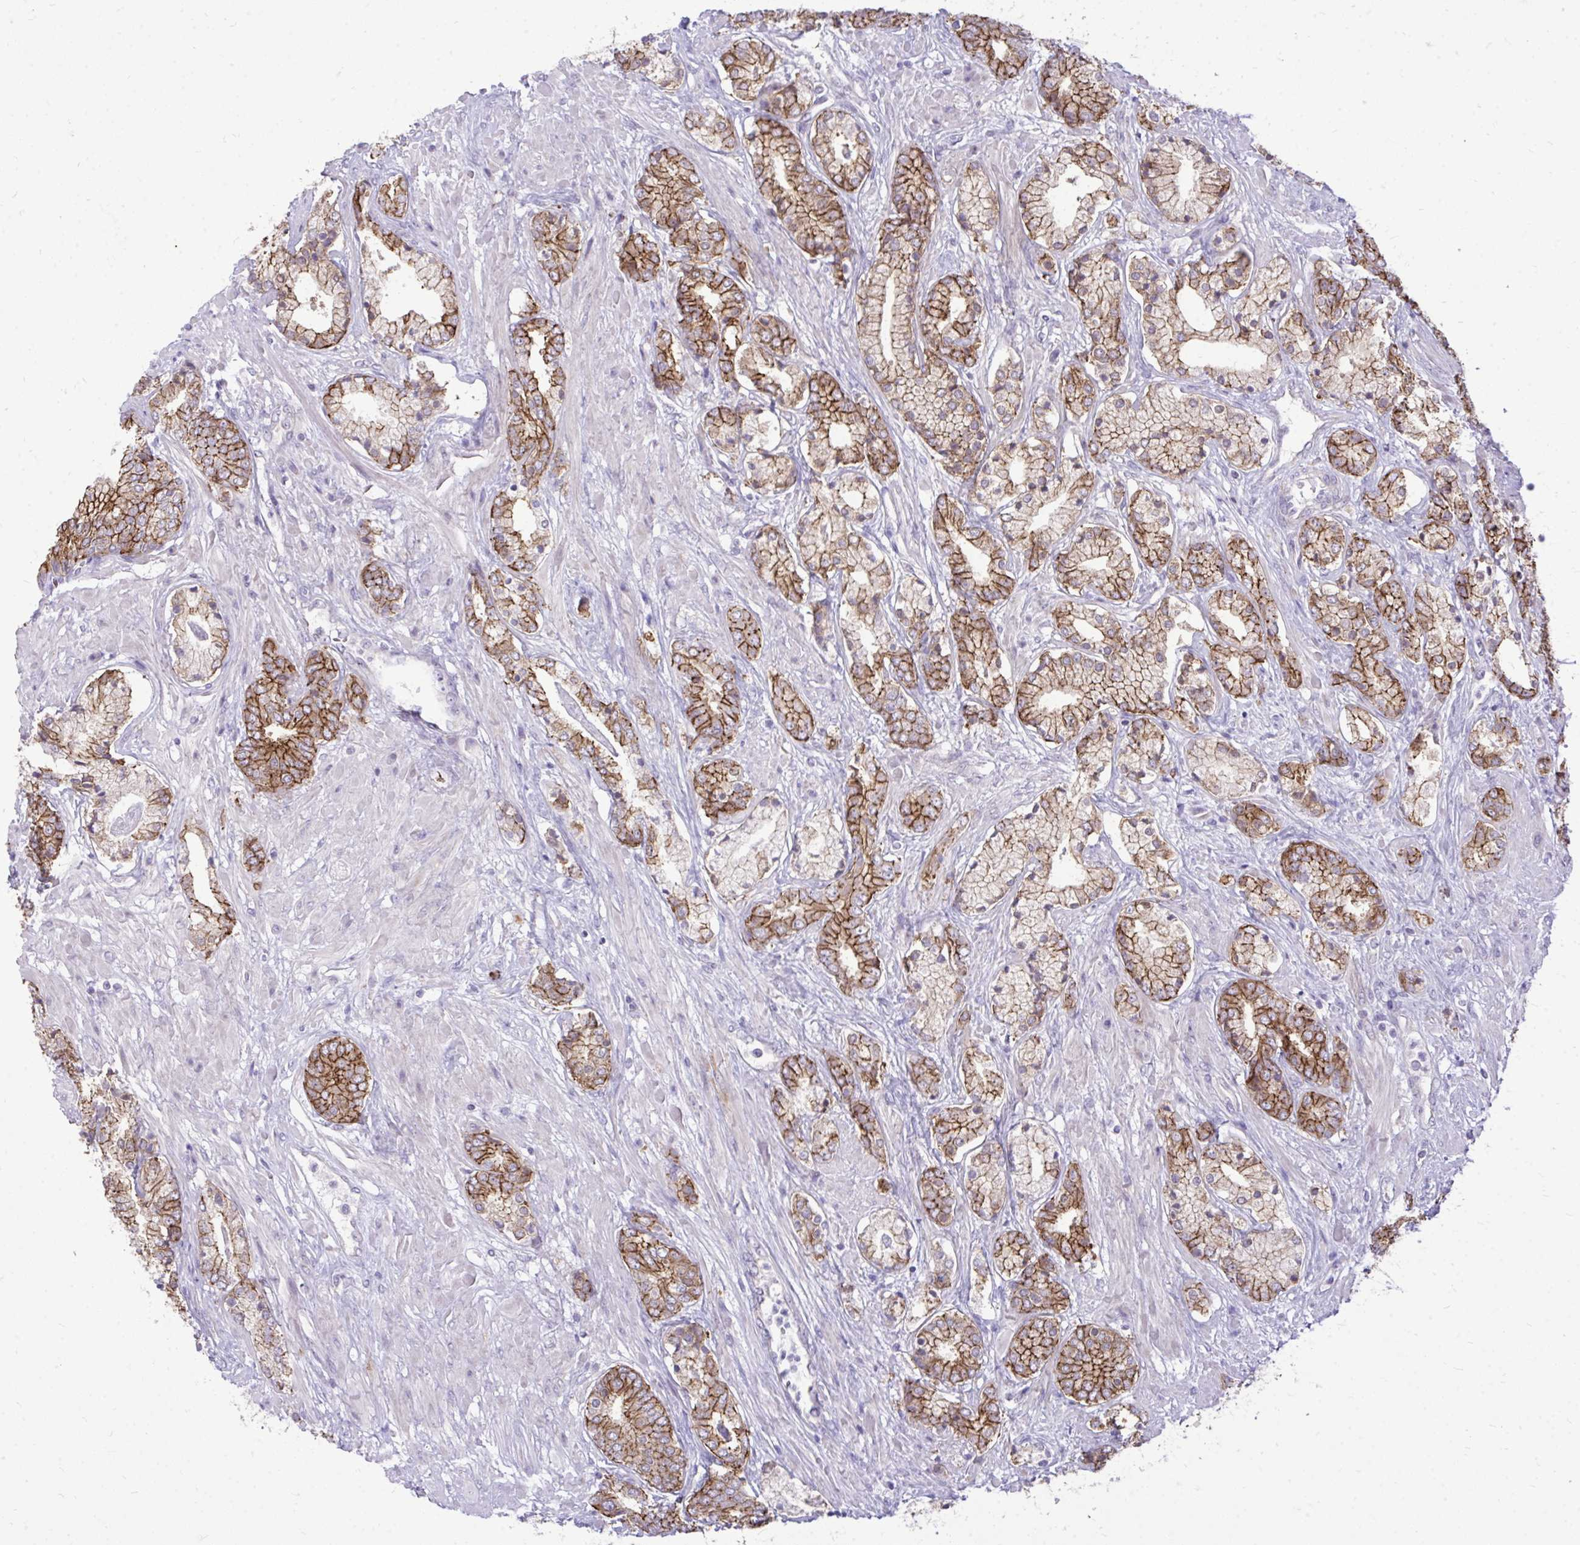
{"staining": {"intensity": "strong", "quantity": ">75%", "location": "cytoplasmic/membranous"}, "tissue": "prostate cancer", "cell_type": "Tumor cells", "image_type": "cancer", "snomed": [{"axis": "morphology", "description": "Adenocarcinoma, High grade"}, {"axis": "topography", "description": "Prostate"}], "caption": "Strong cytoplasmic/membranous protein positivity is seen in about >75% of tumor cells in prostate cancer (adenocarcinoma (high-grade)).", "gene": "SPTBN2", "patient": {"sex": "male", "age": 56}}